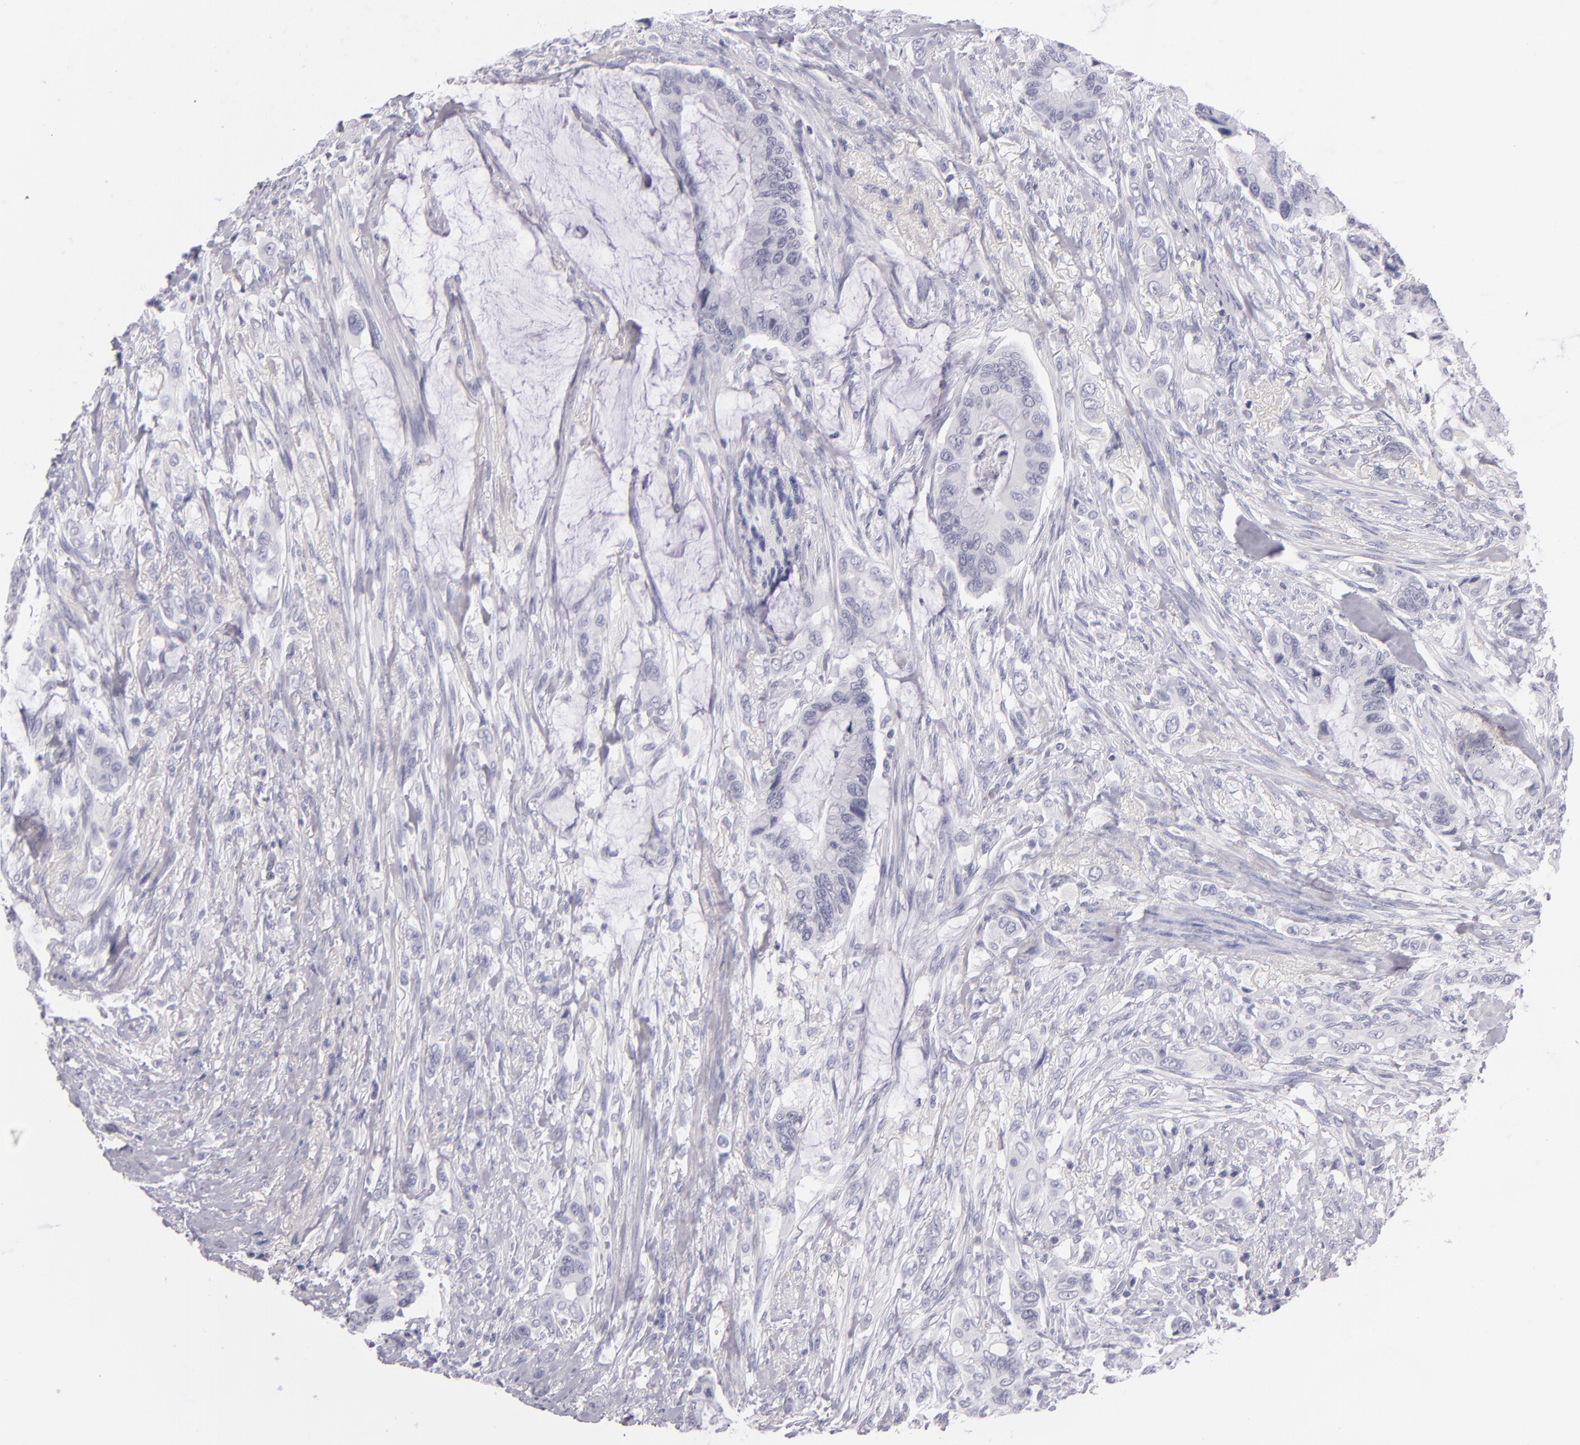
{"staining": {"intensity": "negative", "quantity": "none", "location": "none"}, "tissue": "colorectal cancer", "cell_type": "Tumor cells", "image_type": "cancer", "snomed": [{"axis": "morphology", "description": "Adenocarcinoma, NOS"}, {"axis": "topography", "description": "Rectum"}], "caption": "Micrograph shows no protein positivity in tumor cells of colorectal cancer (adenocarcinoma) tissue.", "gene": "CD48", "patient": {"sex": "female", "age": 59}}